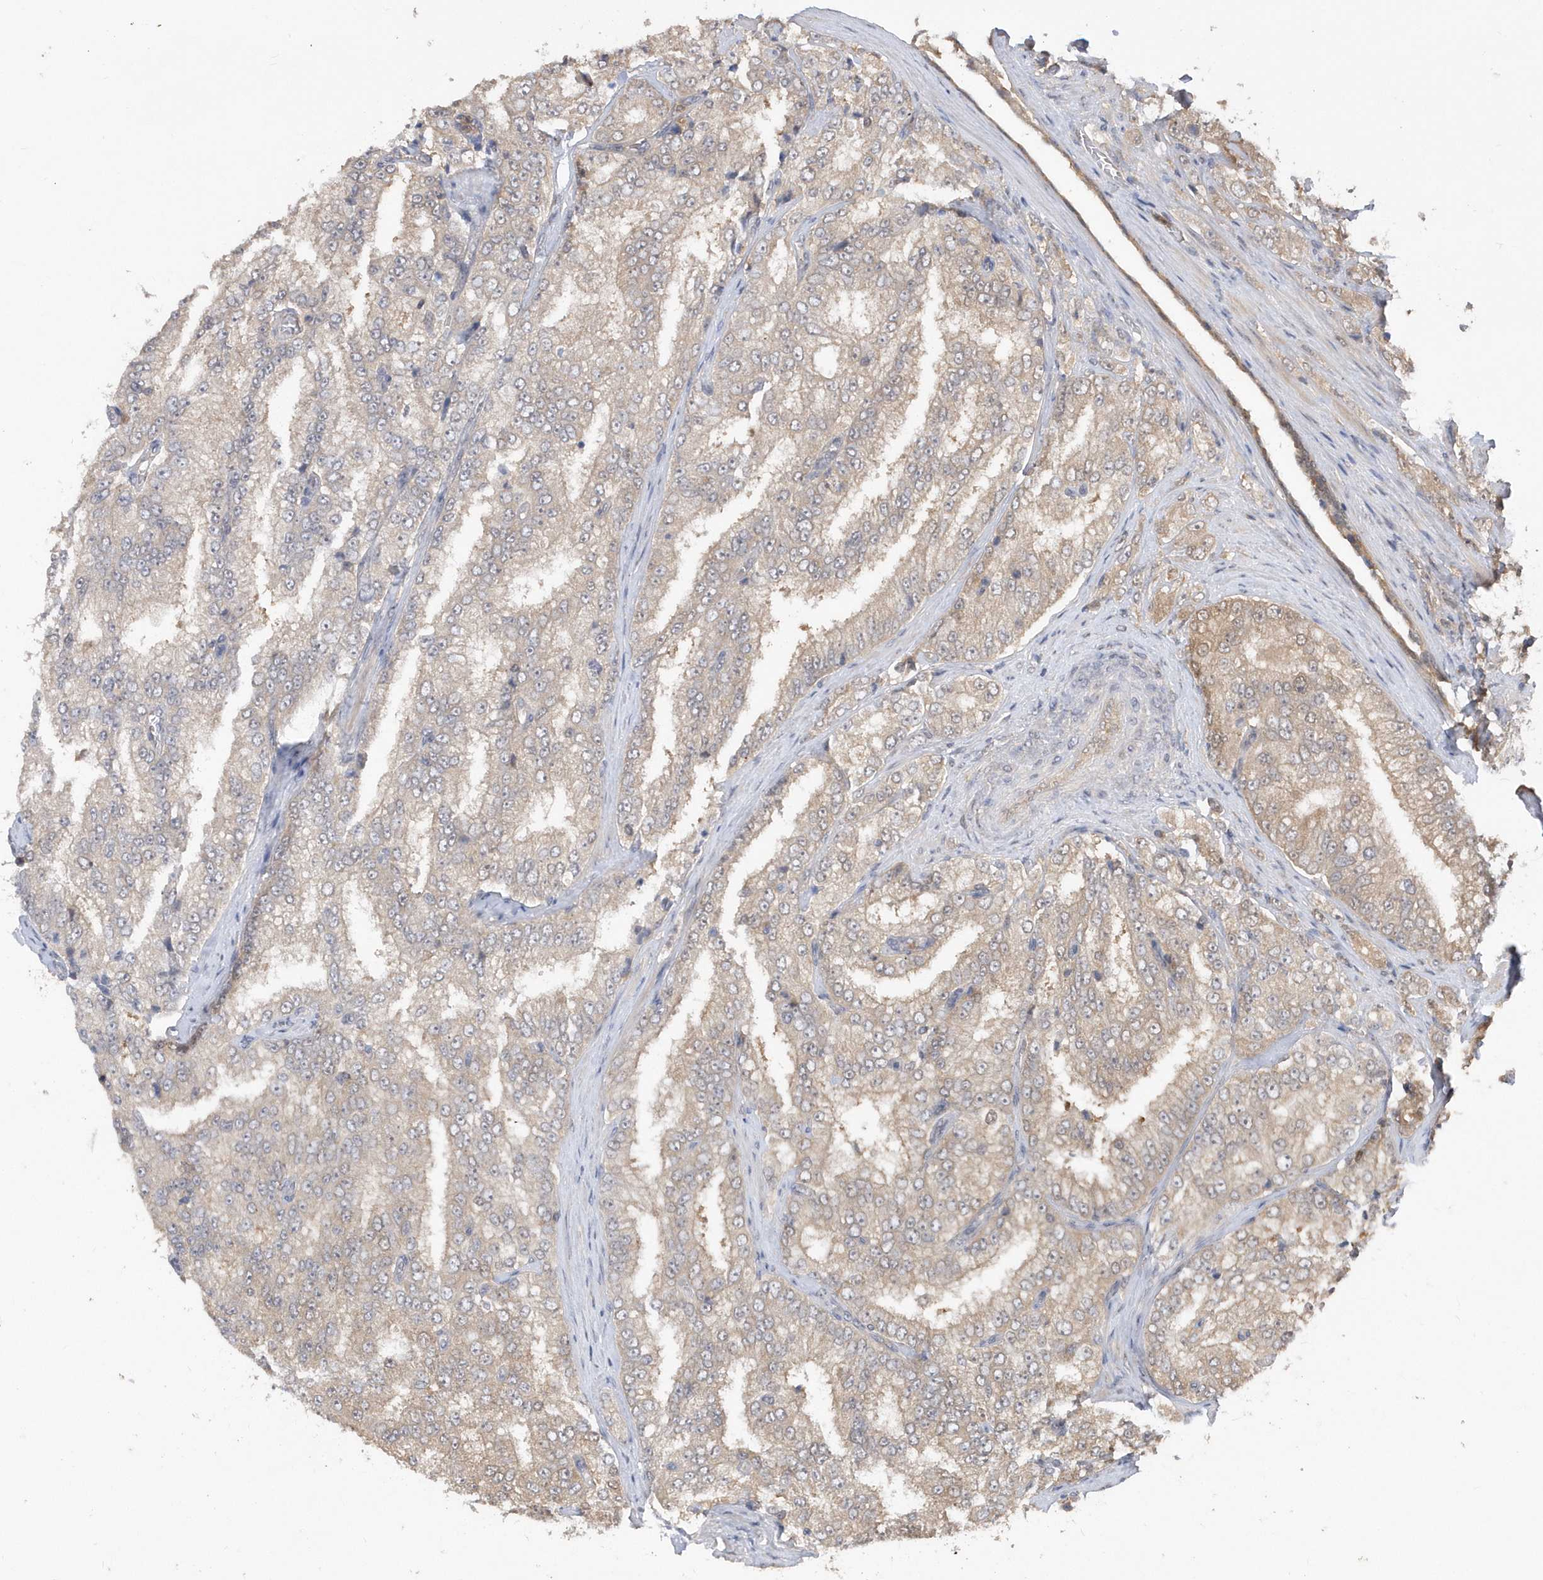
{"staining": {"intensity": "negative", "quantity": "none", "location": "none"}, "tissue": "prostate cancer", "cell_type": "Tumor cells", "image_type": "cancer", "snomed": [{"axis": "morphology", "description": "Adenocarcinoma, High grade"}, {"axis": "topography", "description": "Prostate"}], "caption": "A photomicrograph of prostate cancer stained for a protein demonstrates no brown staining in tumor cells.", "gene": "RPE", "patient": {"sex": "male", "age": 58}}